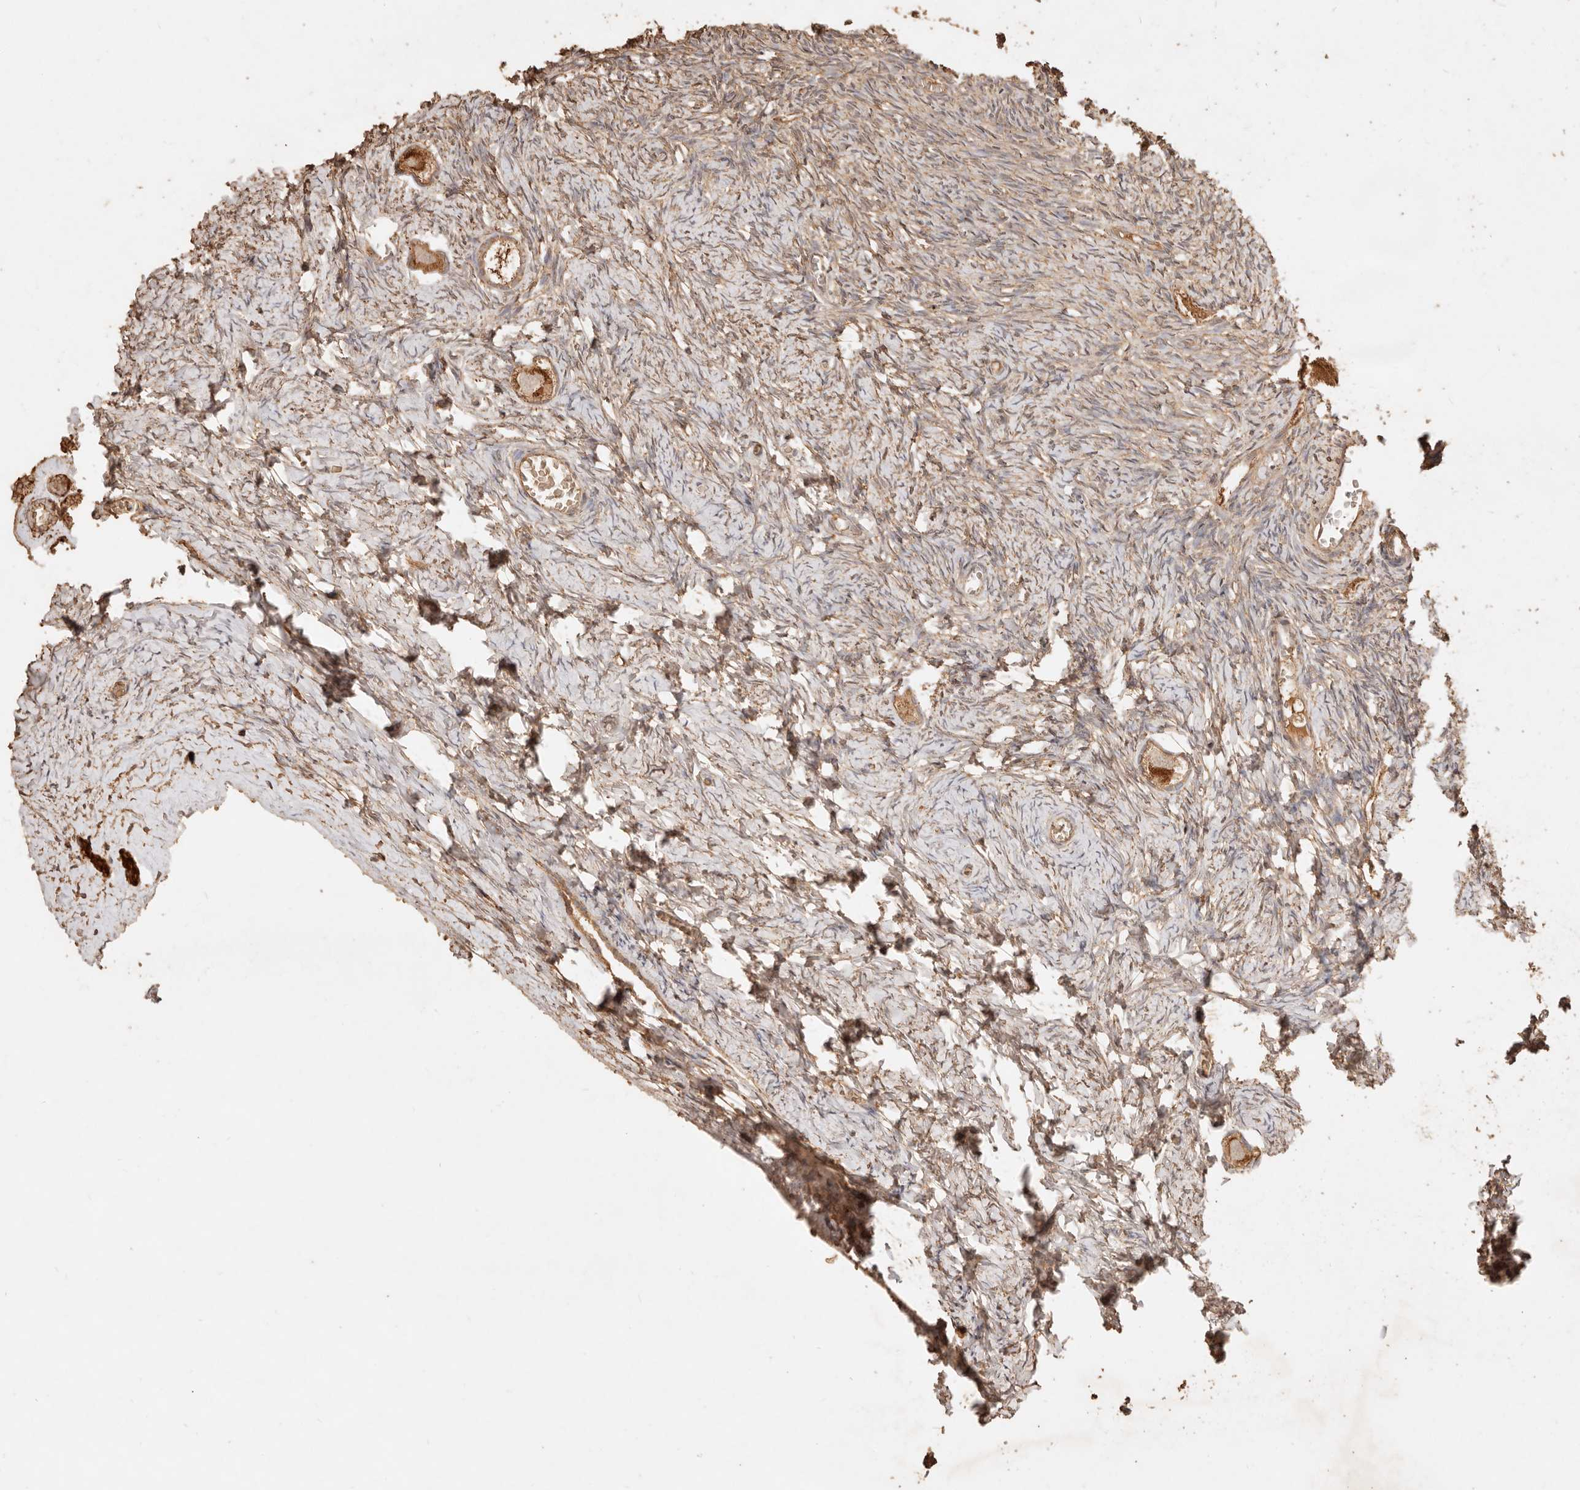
{"staining": {"intensity": "strong", "quantity": ">75%", "location": "cytoplasmic/membranous"}, "tissue": "ovary", "cell_type": "Follicle cells", "image_type": "normal", "snomed": [{"axis": "morphology", "description": "Normal tissue, NOS"}, {"axis": "topography", "description": "Ovary"}], "caption": "Immunohistochemistry image of unremarkable ovary: human ovary stained using immunohistochemistry shows high levels of strong protein expression localized specifically in the cytoplasmic/membranous of follicle cells, appearing as a cytoplasmic/membranous brown color.", "gene": "FAM180B", "patient": {"sex": "female", "age": 27}}